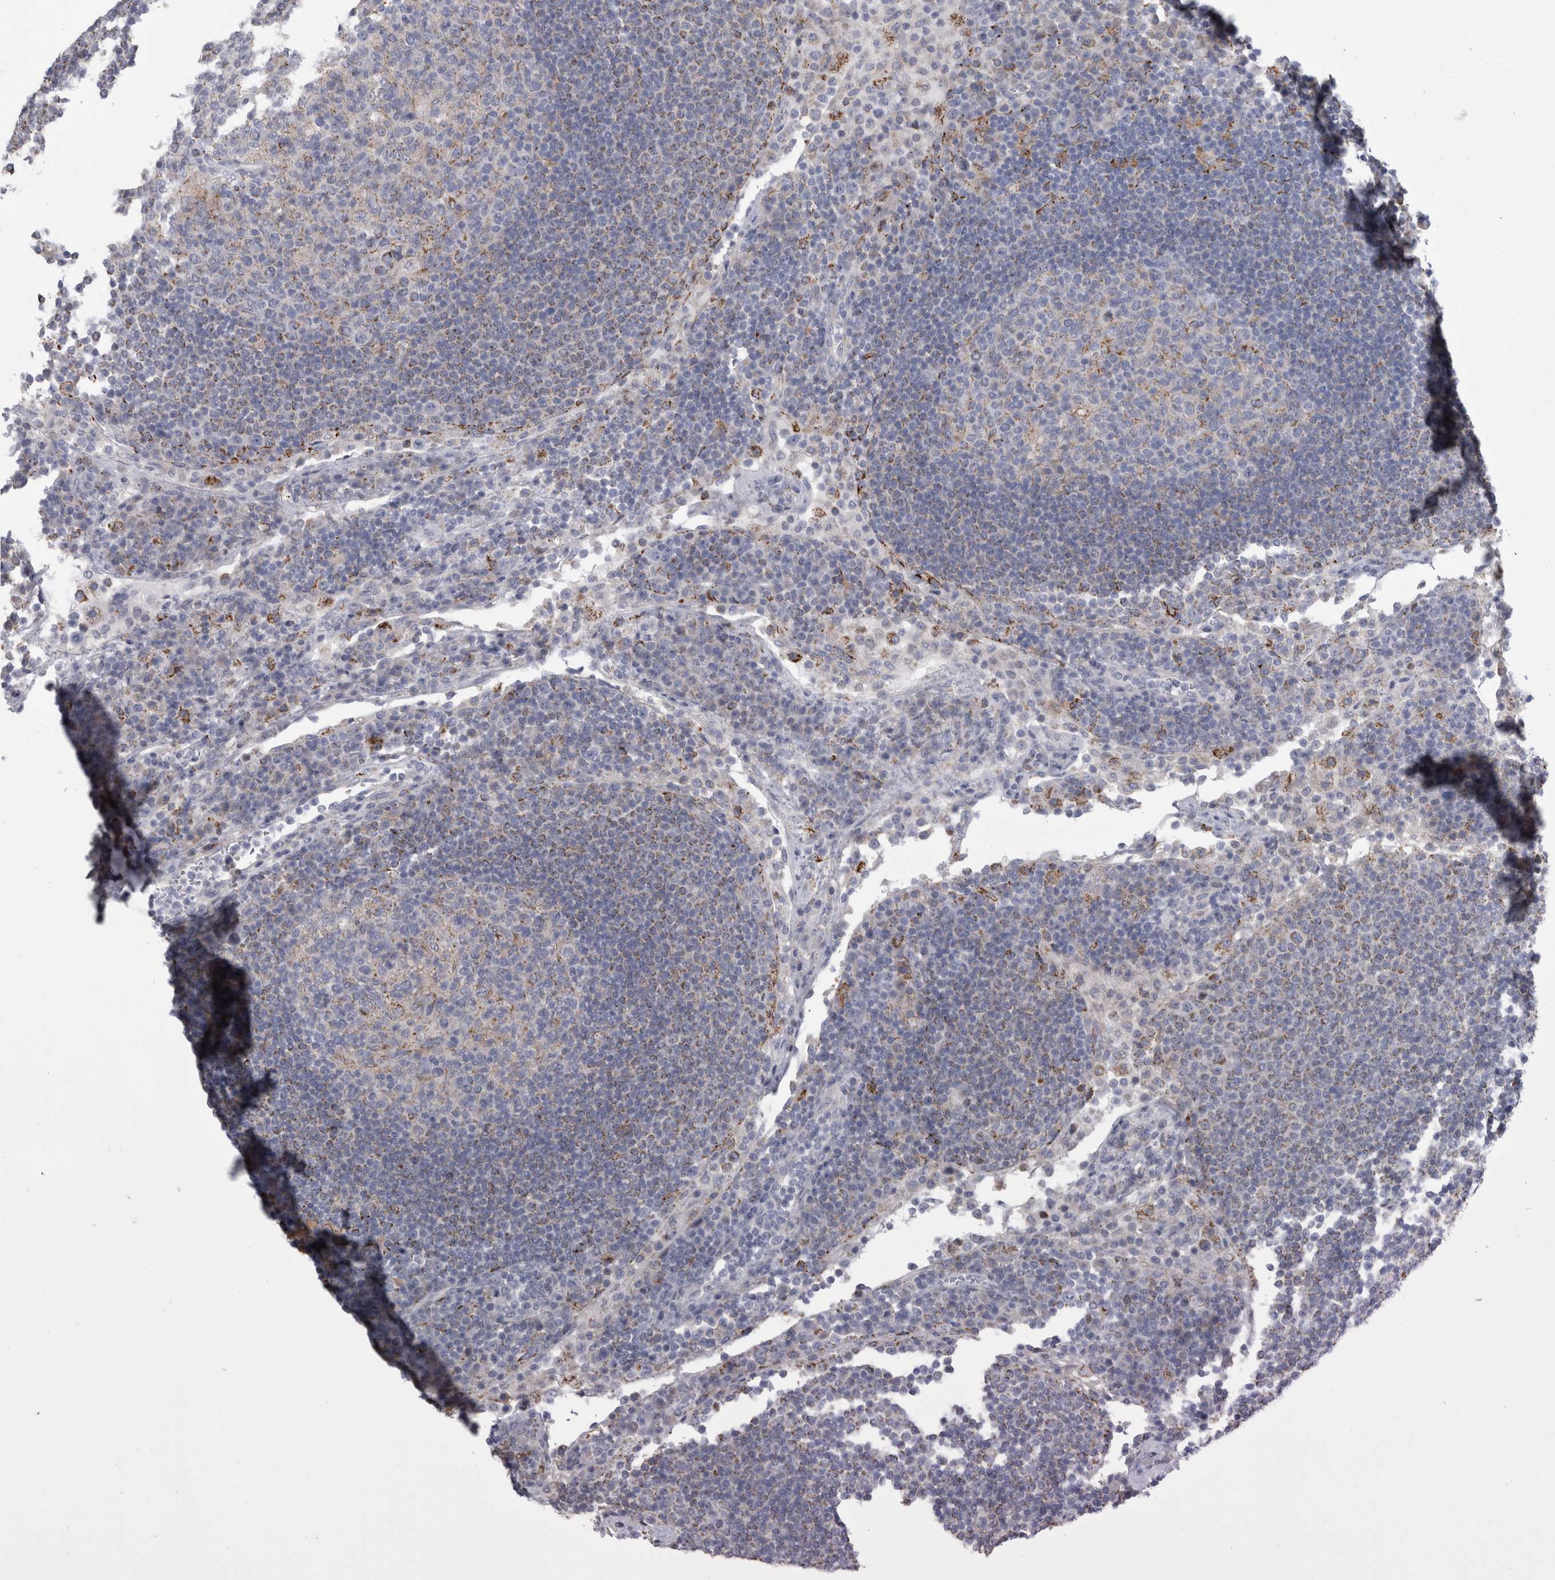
{"staining": {"intensity": "moderate", "quantity": "<25%", "location": "cytoplasmic/membranous"}, "tissue": "lymph node", "cell_type": "Germinal center cells", "image_type": "normal", "snomed": [{"axis": "morphology", "description": "Normal tissue, NOS"}, {"axis": "topography", "description": "Lymph node"}], "caption": "Germinal center cells exhibit moderate cytoplasmic/membranous staining in approximately <25% of cells in unremarkable lymph node. (IHC, brightfield microscopy, high magnification).", "gene": "GATM", "patient": {"sex": "female", "age": 53}}